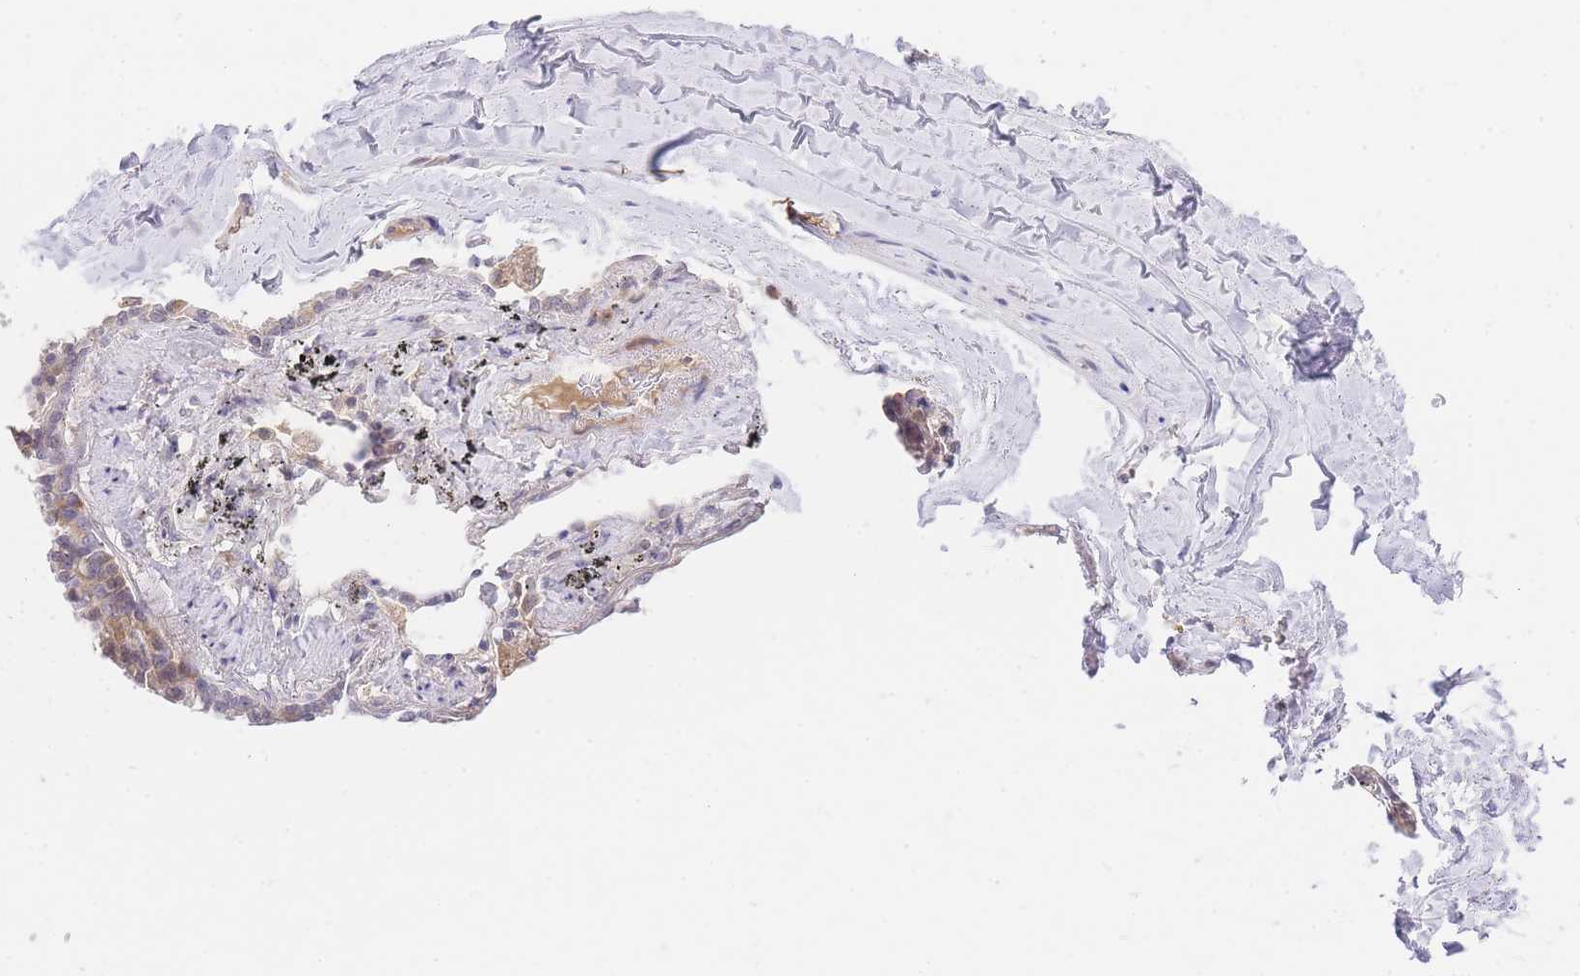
{"staining": {"intensity": "weak", "quantity": ">75%", "location": "cytoplasmic/membranous"}, "tissue": "adipose tissue", "cell_type": "Adipocytes", "image_type": "normal", "snomed": [{"axis": "morphology", "description": "Normal tissue, NOS"}, {"axis": "topography", "description": "Lymph node"}, {"axis": "topography", "description": "Bronchus"}], "caption": "Weak cytoplasmic/membranous expression is identified in approximately >75% of adipocytes in unremarkable adipose tissue.", "gene": "SLC25A33", "patient": {"sex": "male", "age": 63}}